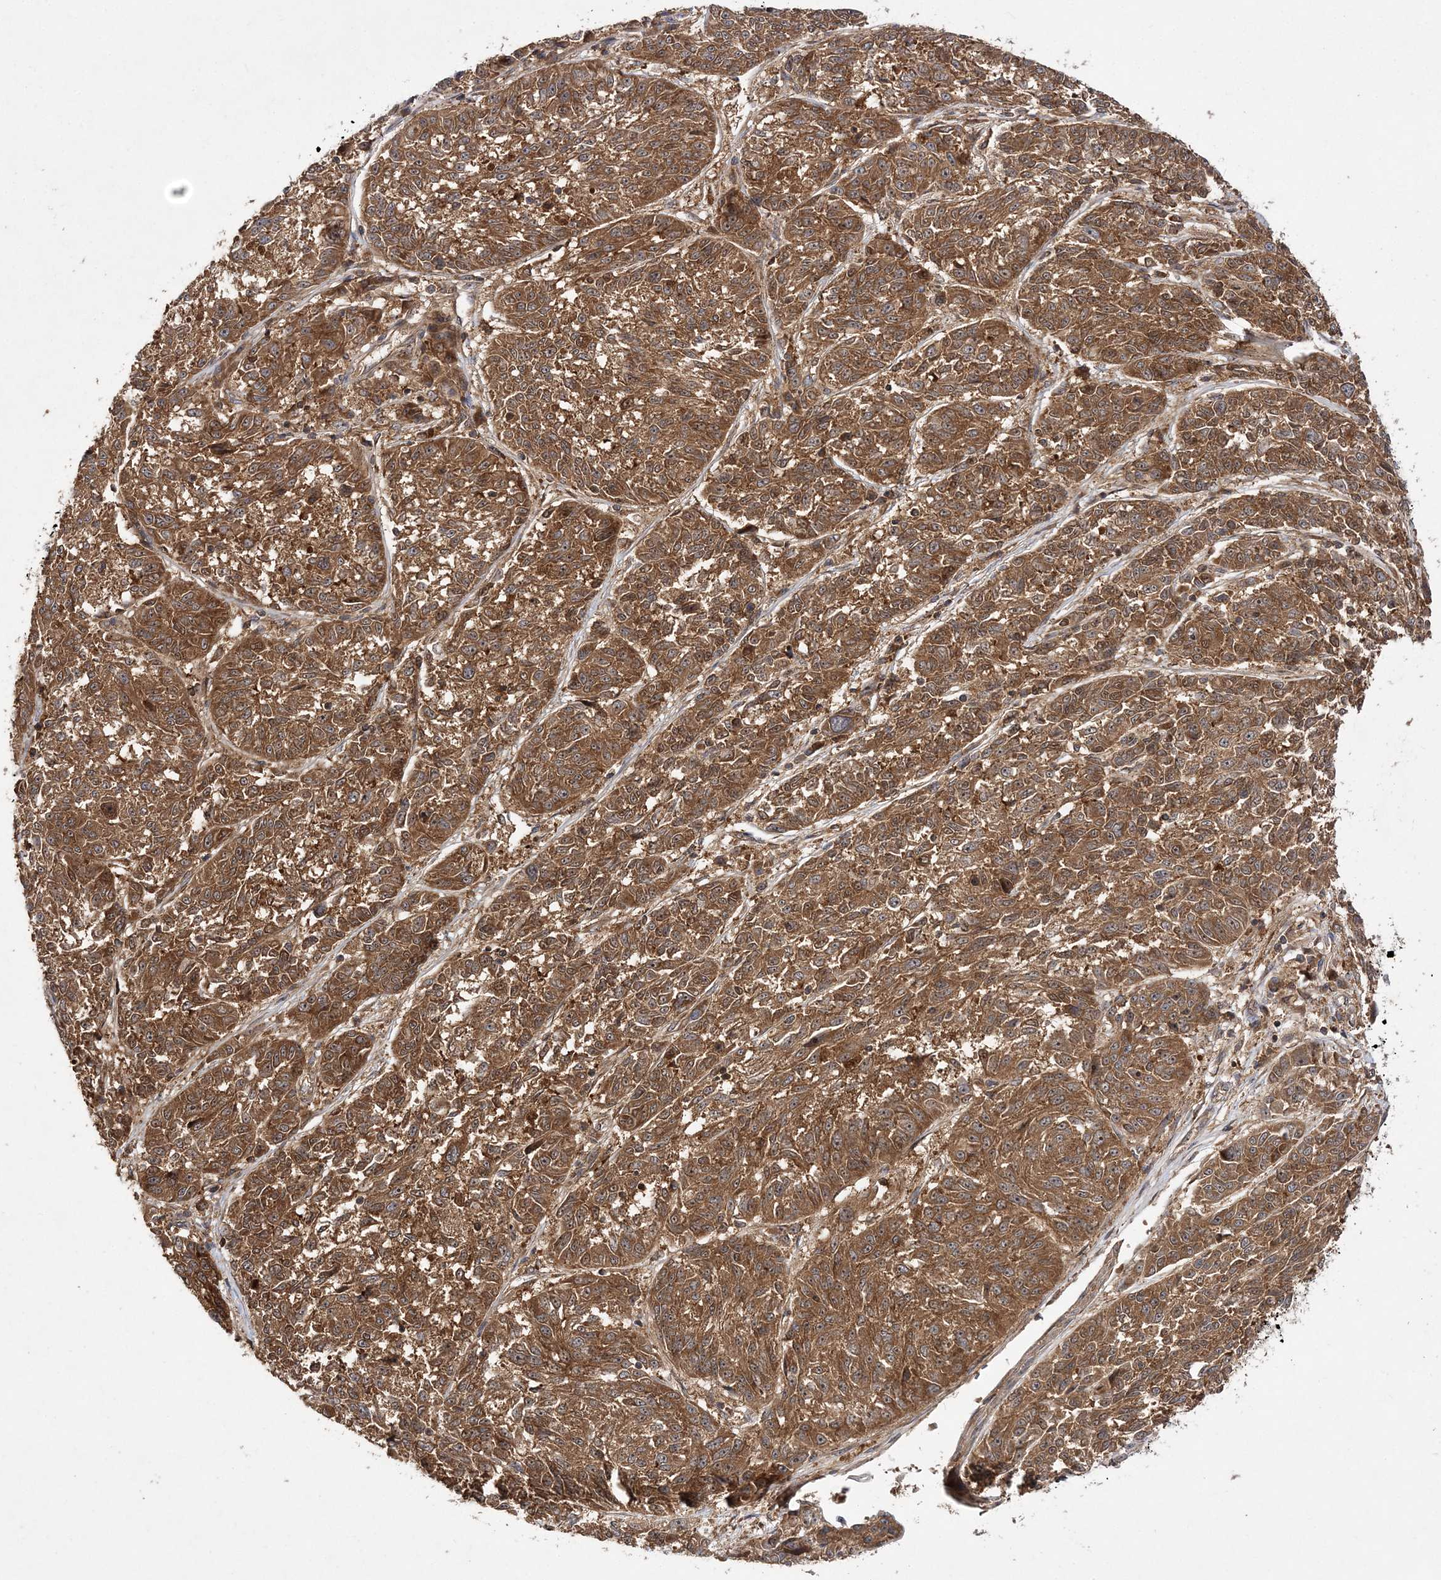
{"staining": {"intensity": "strong", "quantity": ">75%", "location": "cytoplasmic/membranous"}, "tissue": "melanoma", "cell_type": "Tumor cells", "image_type": "cancer", "snomed": [{"axis": "morphology", "description": "Malignant melanoma, NOS"}, {"axis": "topography", "description": "Skin"}], "caption": "Strong cytoplasmic/membranous protein positivity is appreciated in approximately >75% of tumor cells in melanoma.", "gene": "TMEM9B", "patient": {"sex": "male", "age": 53}}